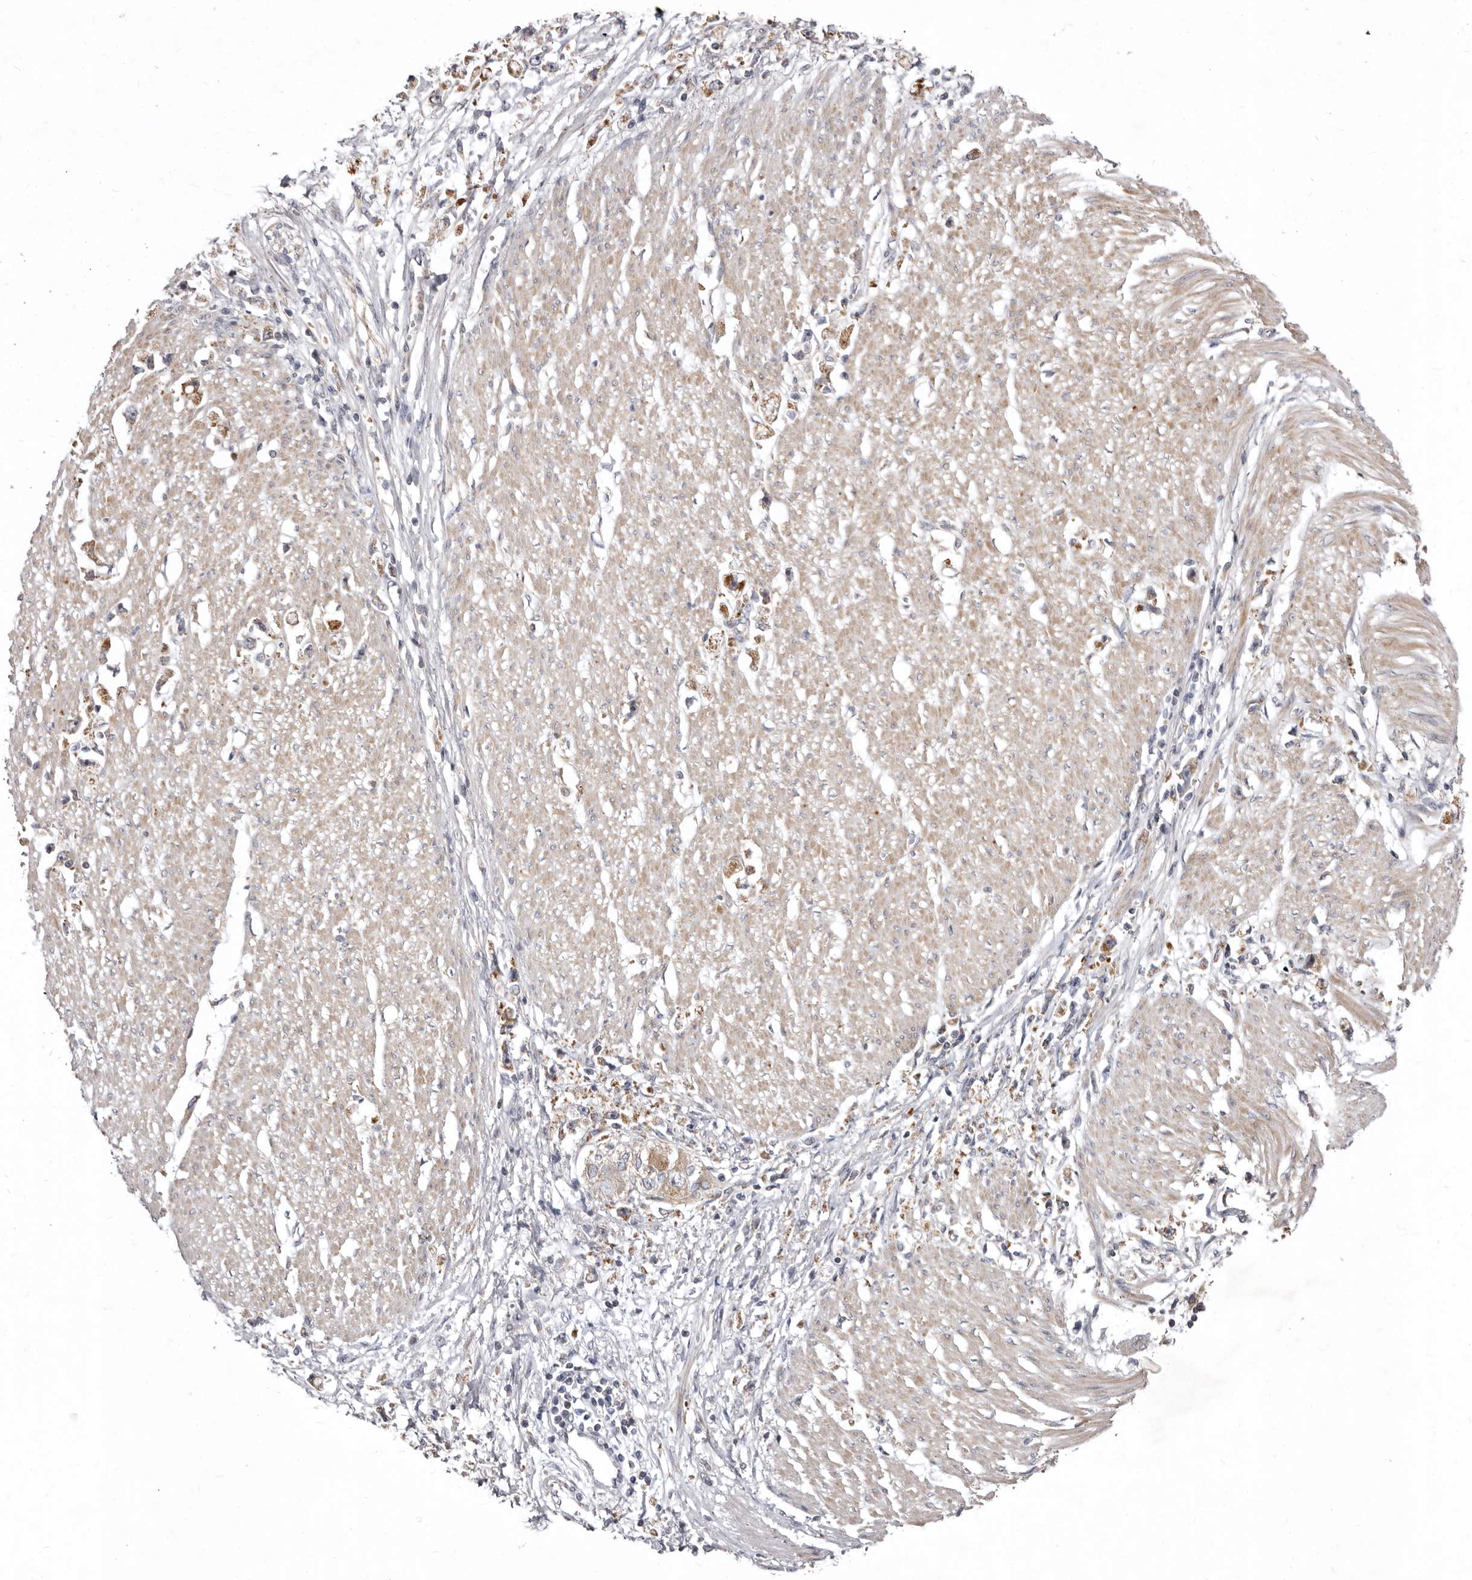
{"staining": {"intensity": "weak", "quantity": "<25%", "location": "cytoplasmic/membranous"}, "tissue": "stomach cancer", "cell_type": "Tumor cells", "image_type": "cancer", "snomed": [{"axis": "morphology", "description": "Adenocarcinoma, NOS"}, {"axis": "topography", "description": "Stomach"}], "caption": "A histopathology image of adenocarcinoma (stomach) stained for a protein shows no brown staining in tumor cells.", "gene": "SMC4", "patient": {"sex": "female", "age": 59}}